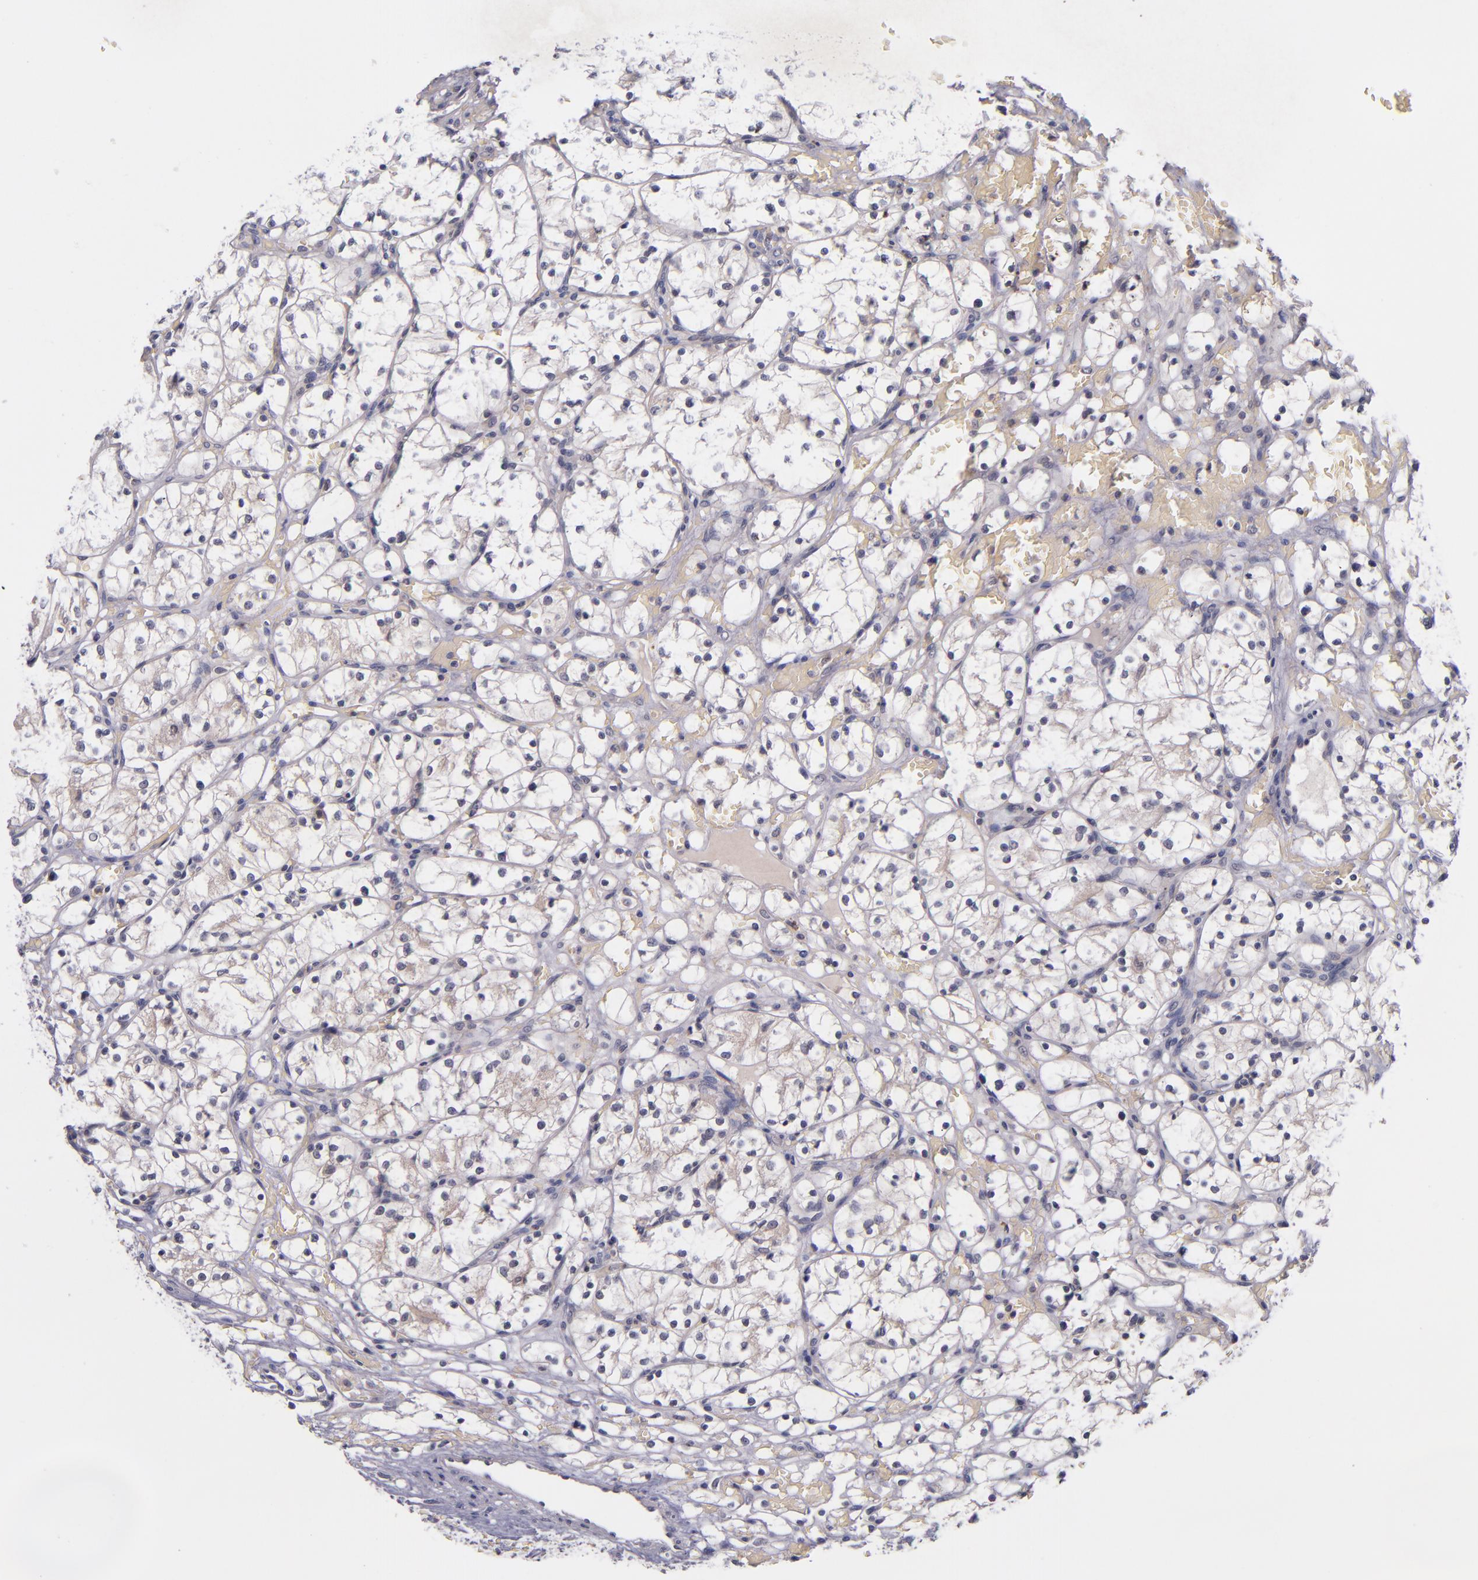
{"staining": {"intensity": "negative", "quantity": "none", "location": "none"}, "tissue": "renal cancer", "cell_type": "Tumor cells", "image_type": "cancer", "snomed": [{"axis": "morphology", "description": "Adenocarcinoma, NOS"}, {"axis": "topography", "description": "Kidney"}], "caption": "DAB (3,3'-diaminobenzidine) immunohistochemical staining of renal cancer (adenocarcinoma) displays no significant staining in tumor cells.", "gene": "TSC2", "patient": {"sex": "female", "age": 60}}